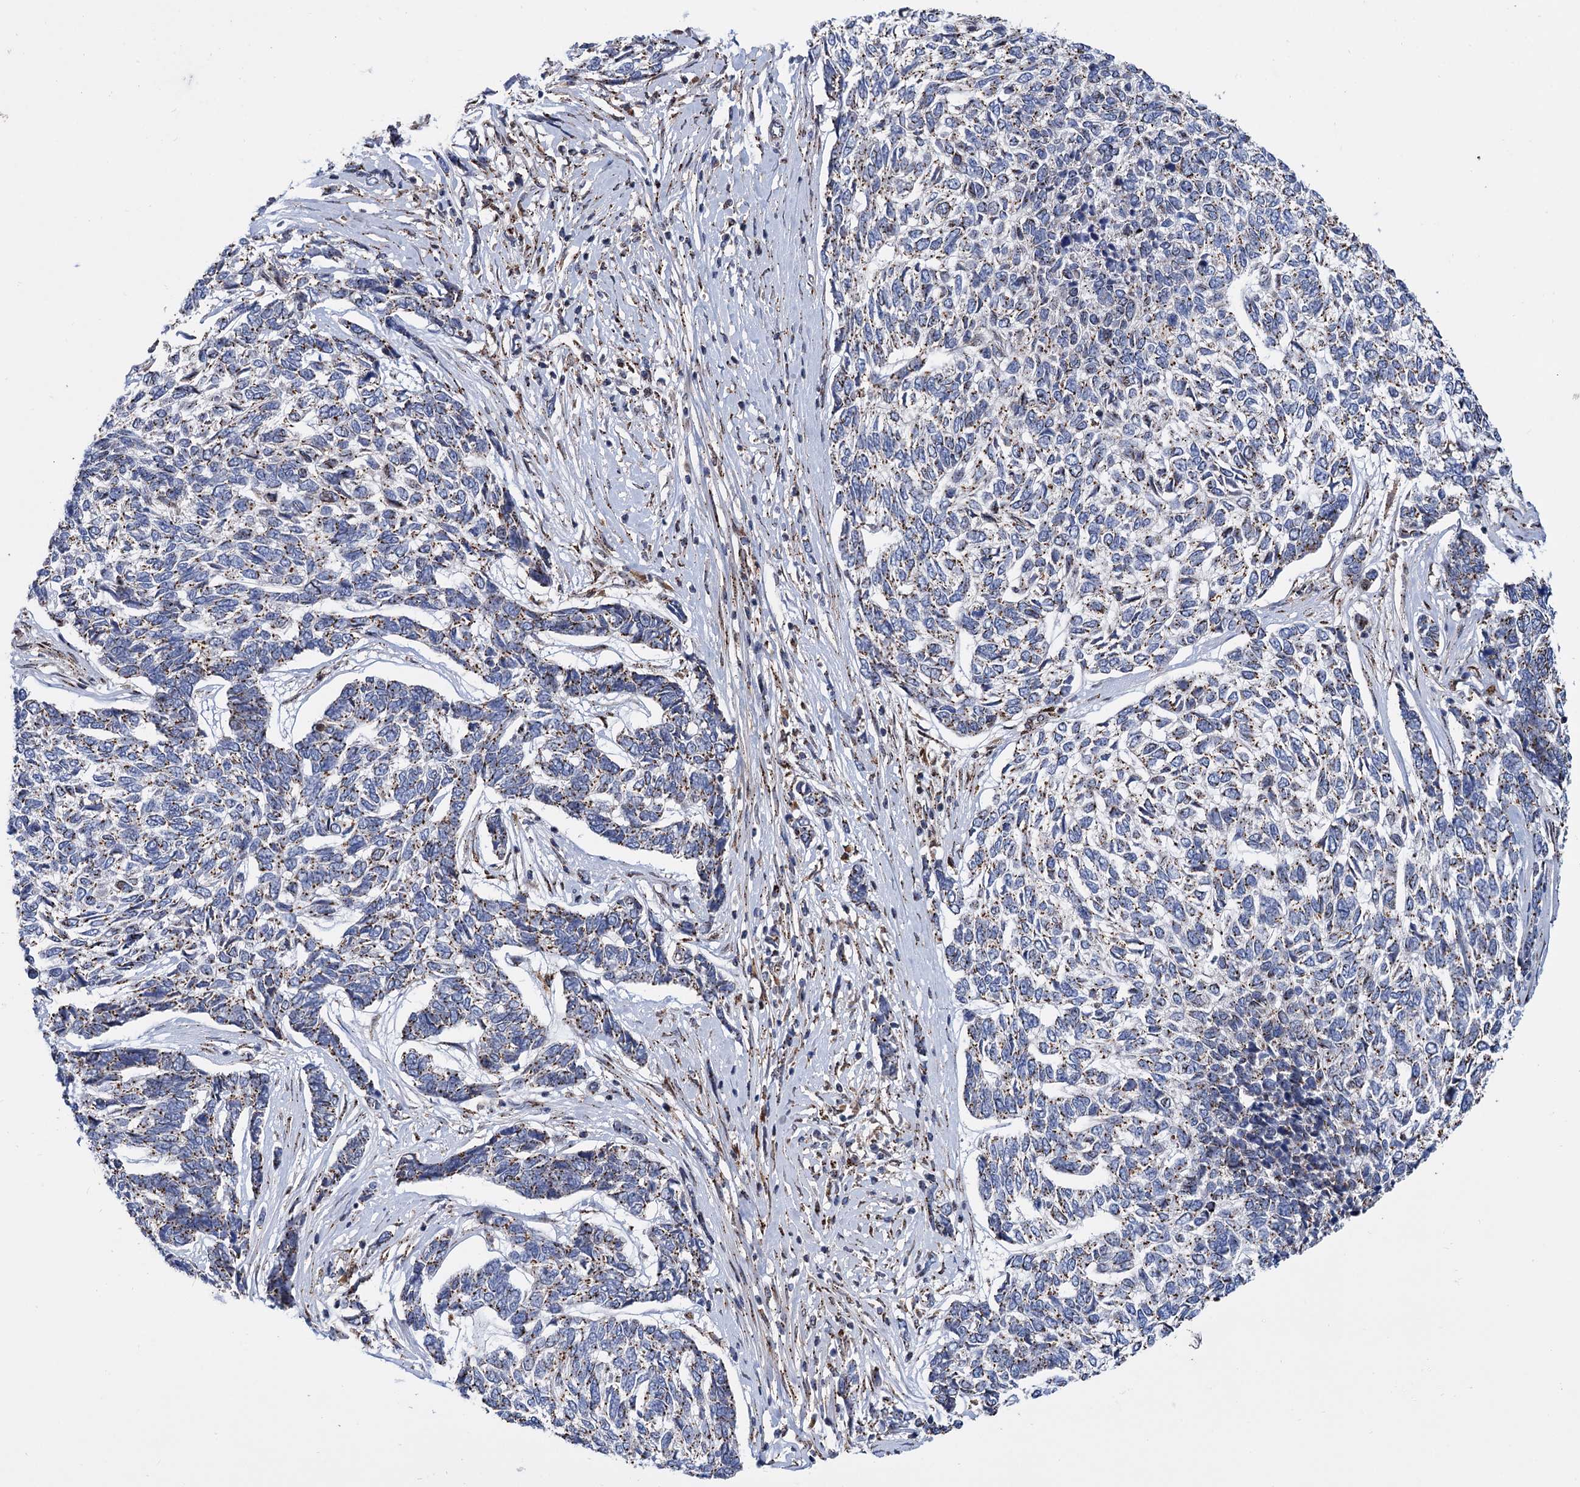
{"staining": {"intensity": "weak", "quantity": ">75%", "location": "cytoplasmic/membranous"}, "tissue": "skin cancer", "cell_type": "Tumor cells", "image_type": "cancer", "snomed": [{"axis": "morphology", "description": "Basal cell carcinoma"}, {"axis": "topography", "description": "Skin"}], "caption": "A brown stain shows weak cytoplasmic/membranous positivity of a protein in skin cancer tumor cells.", "gene": "SUPT20H", "patient": {"sex": "female", "age": 65}}